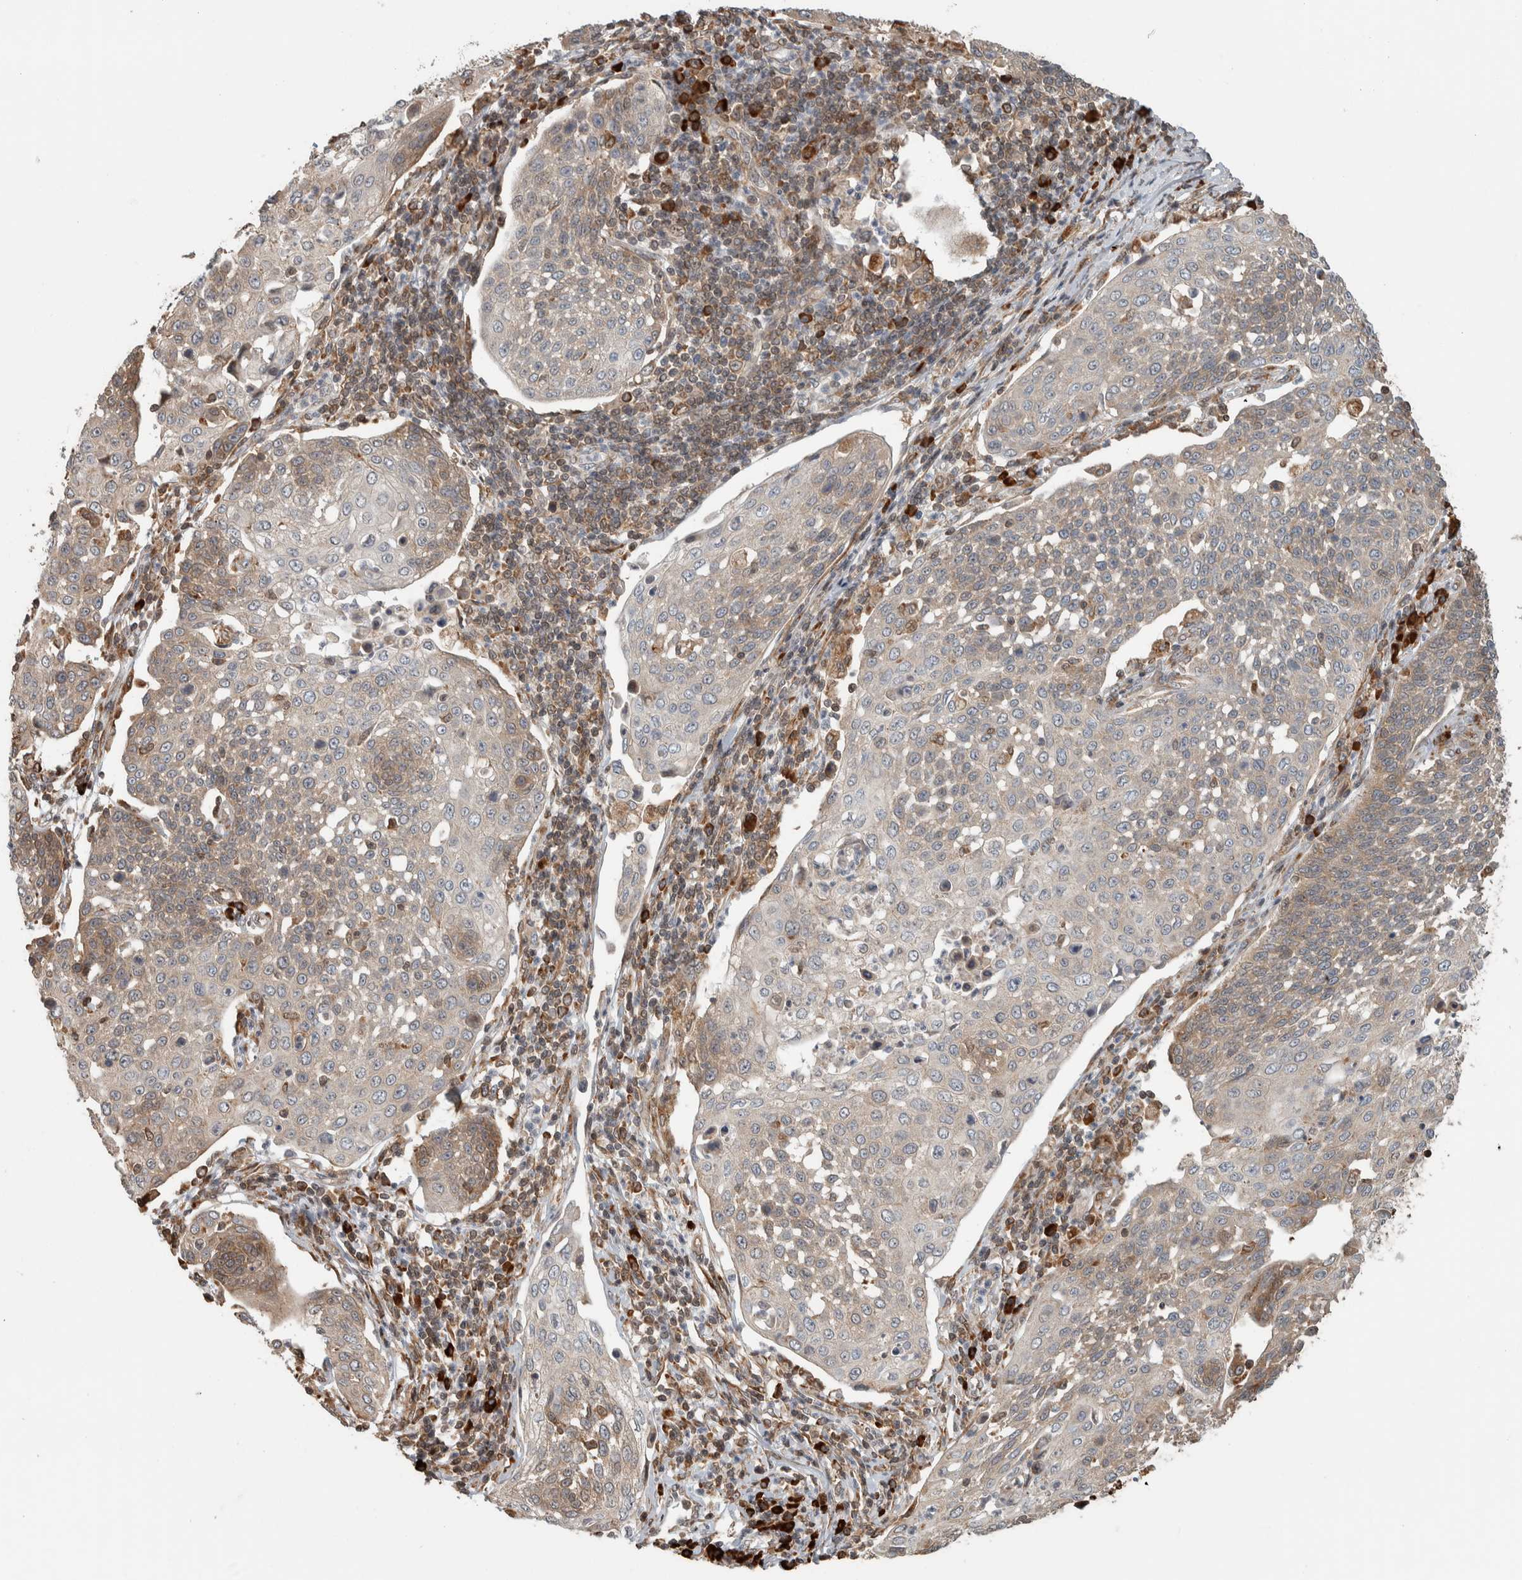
{"staining": {"intensity": "weak", "quantity": "25%-75%", "location": "cytoplasmic/membranous"}, "tissue": "cervical cancer", "cell_type": "Tumor cells", "image_type": "cancer", "snomed": [{"axis": "morphology", "description": "Squamous cell carcinoma, NOS"}, {"axis": "topography", "description": "Cervix"}], "caption": "Immunohistochemistry (IHC) staining of cervical cancer (squamous cell carcinoma), which displays low levels of weak cytoplasmic/membranous positivity in approximately 25%-75% of tumor cells indicating weak cytoplasmic/membranous protein staining. The staining was performed using DAB (brown) for protein detection and nuclei were counterstained in hematoxylin (blue).", "gene": "CNTROB", "patient": {"sex": "female", "age": 34}}